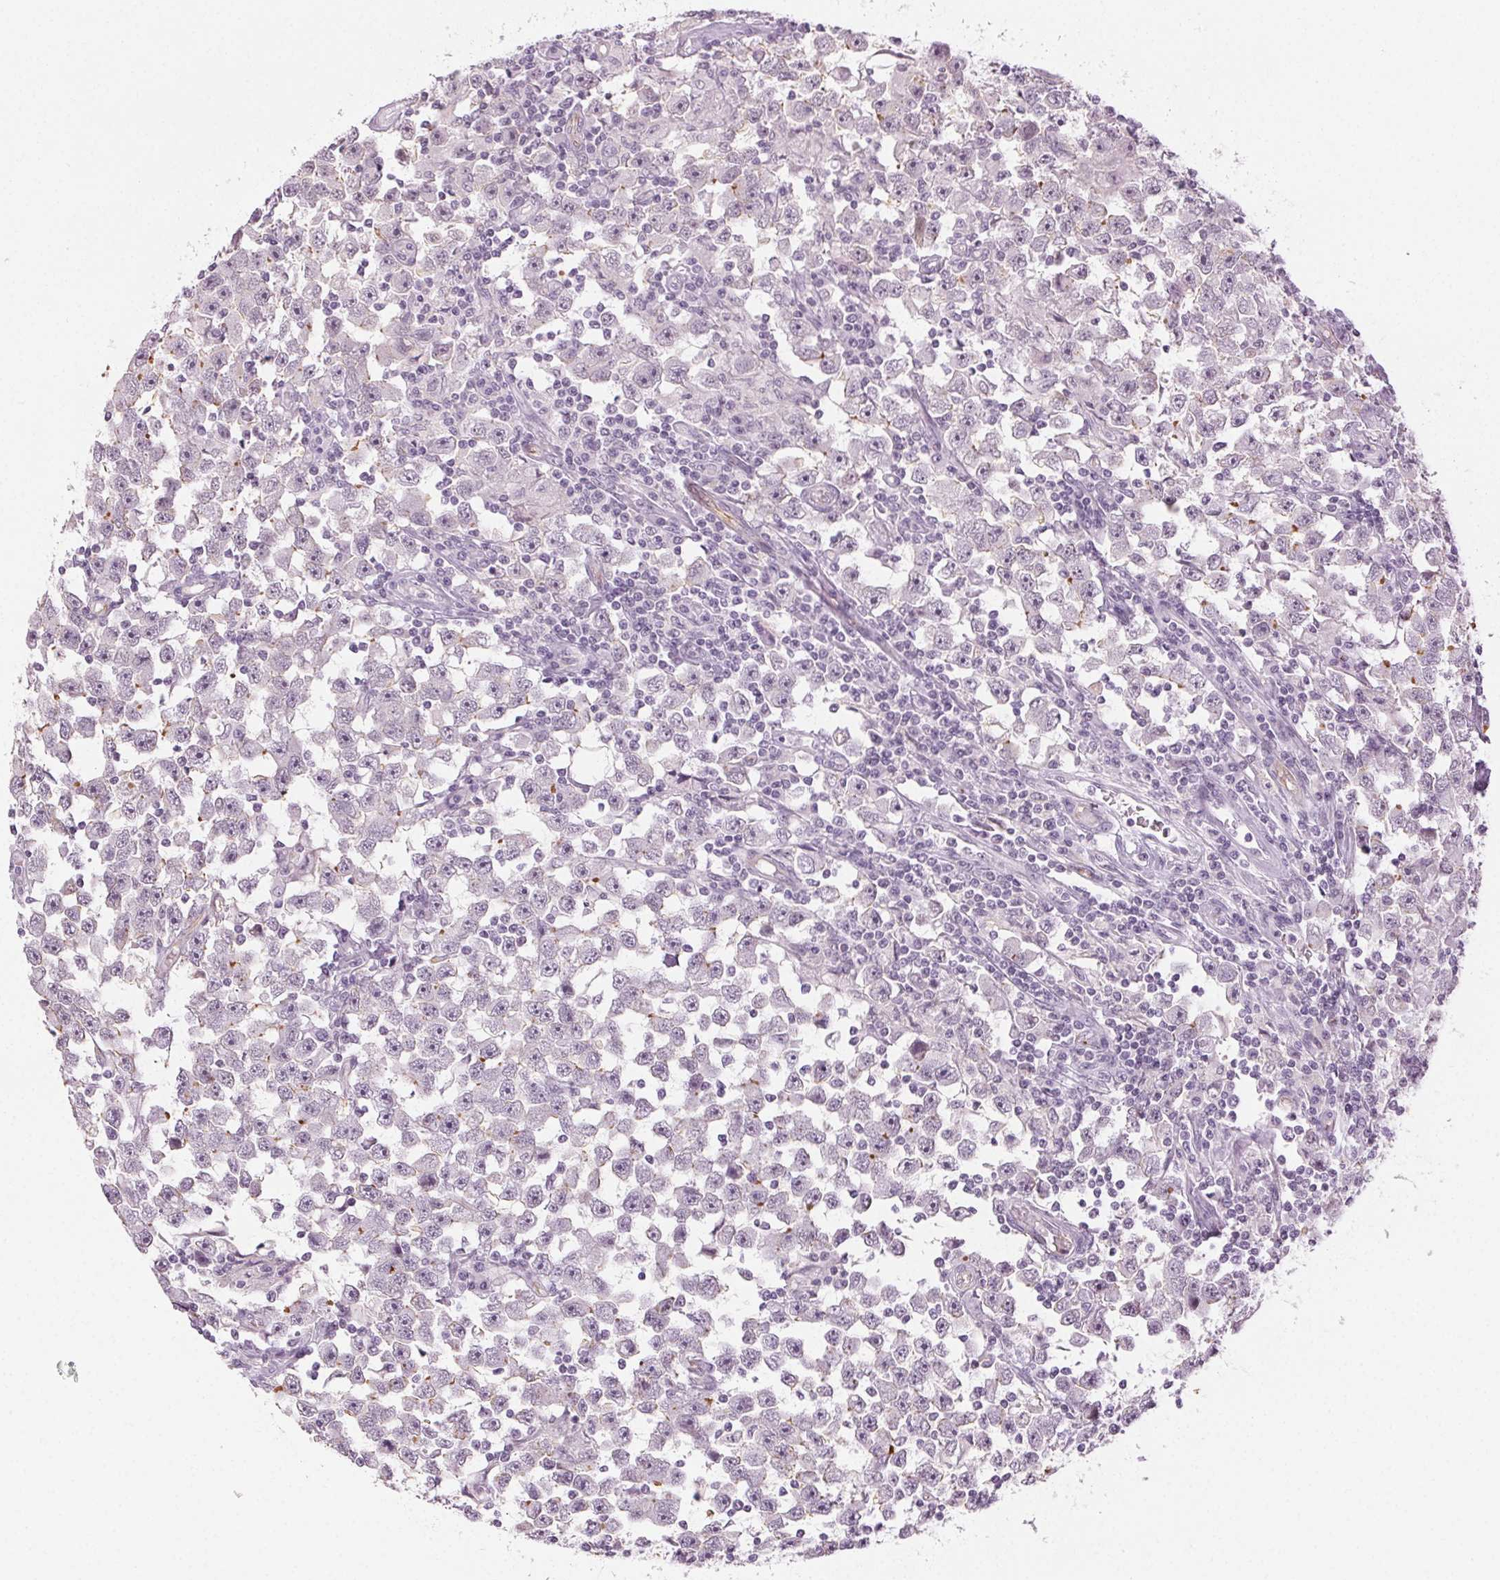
{"staining": {"intensity": "negative", "quantity": "none", "location": "none"}, "tissue": "testis cancer", "cell_type": "Tumor cells", "image_type": "cancer", "snomed": [{"axis": "morphology", "description": "Seminoma, NOS"}, {"axis": "topography", "description": "Testis"}], "caption": "A high-resolution image shows IHC staining of seminoma (testis), which exhibits no significant positivity in tumor cells.", "gene": "AIF1L", "patient": {"sex": "male", "age": 33}}